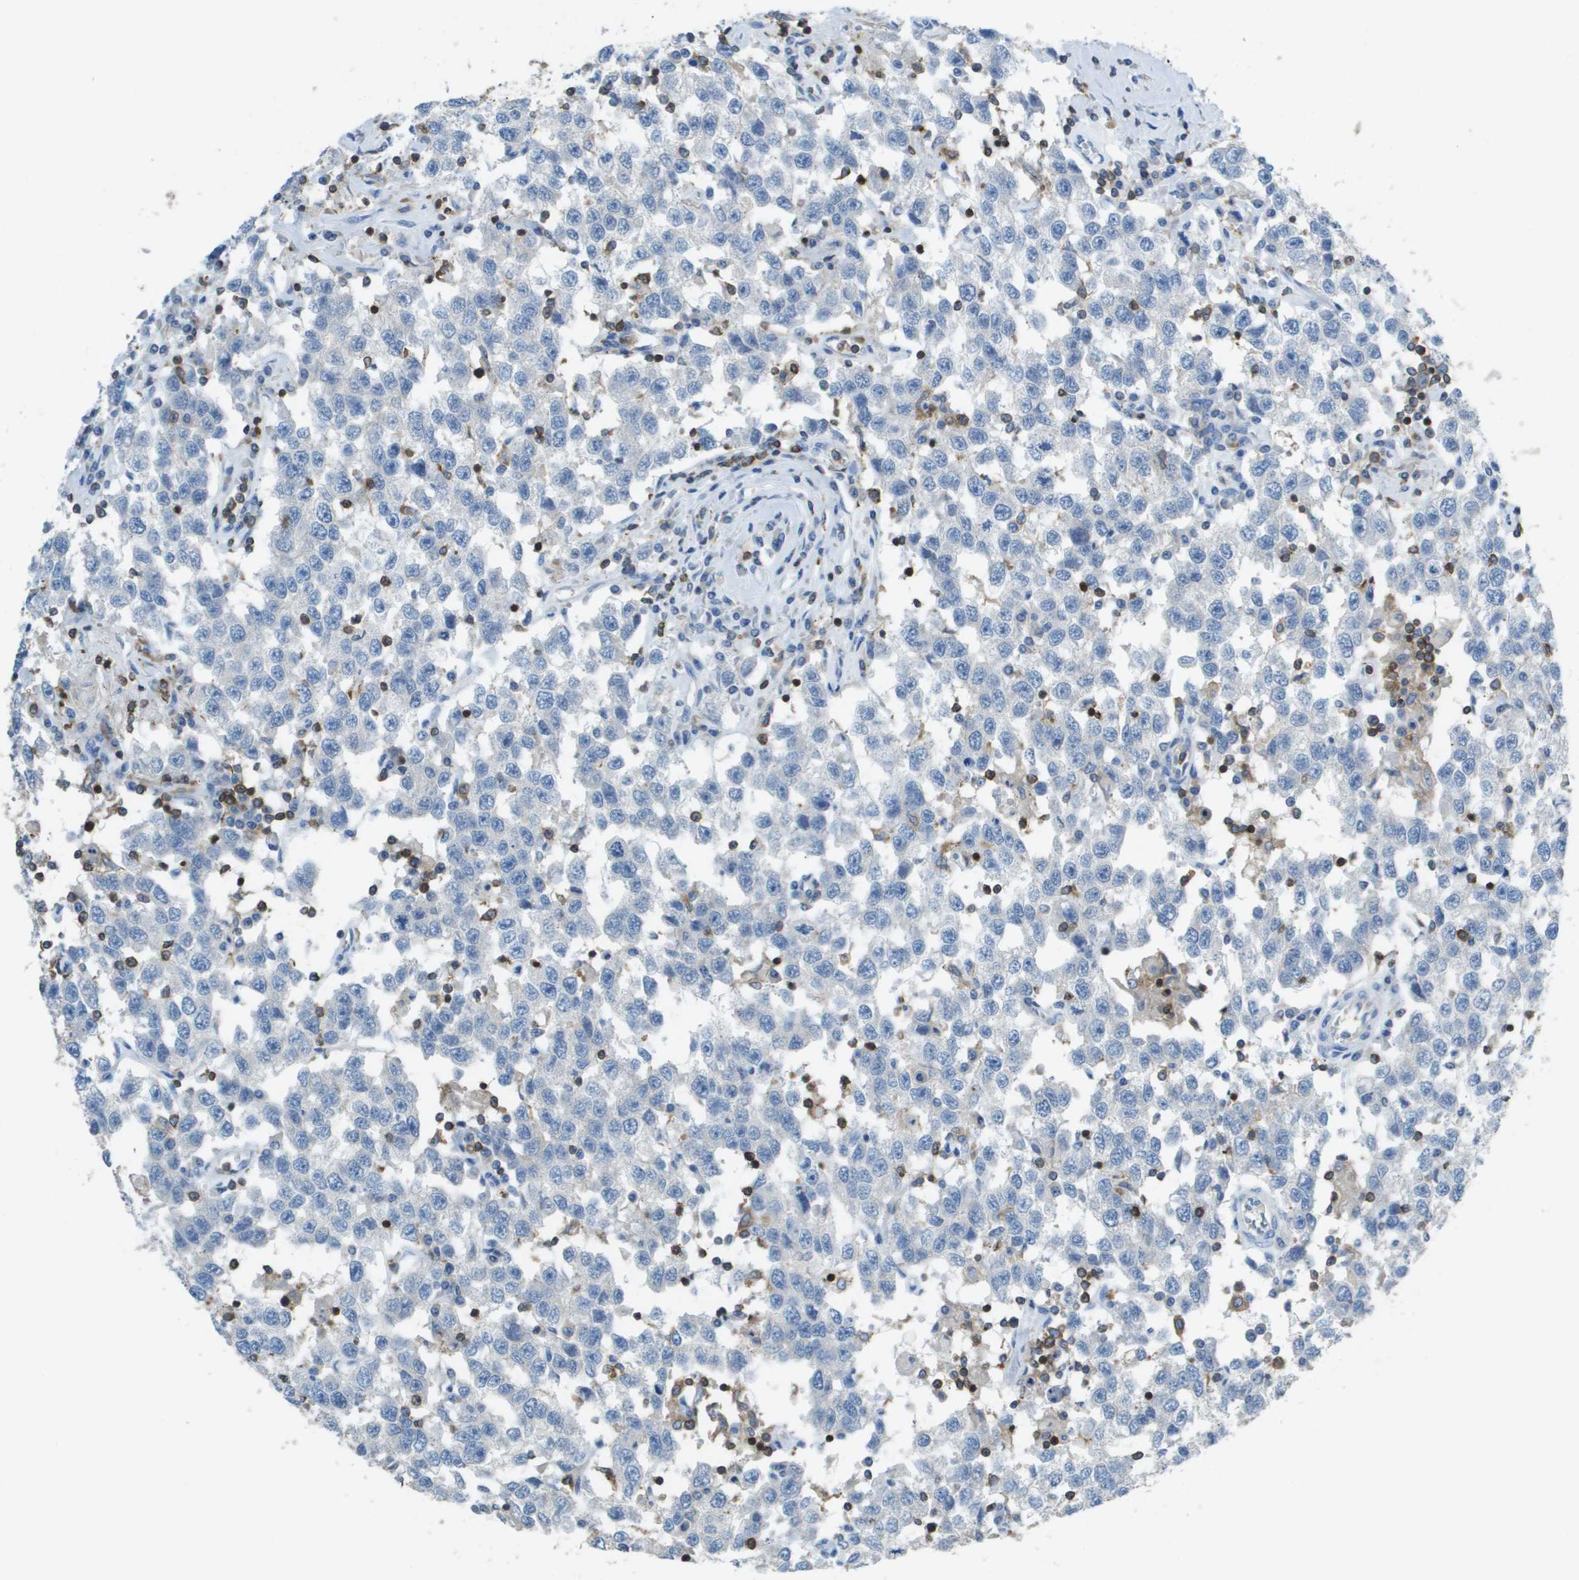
{"staining": {"intensity": "negative", "quantity": "none", "location": "none"}, "tissue": "testis cancer", "cell_type": "Tumor cells", "image_type": "cancer", "snomed": [{"axis": "morphology", "description": "Seminoma, NOS"}, {"axis": "topography", "description": "Testis"}], "caption": "The photomicrograph reveals no significant expression in tumor cells of testis cancer (seminoma).", "gene": "APBB1IP", "patient": {"sex": "male", "age": 41}}